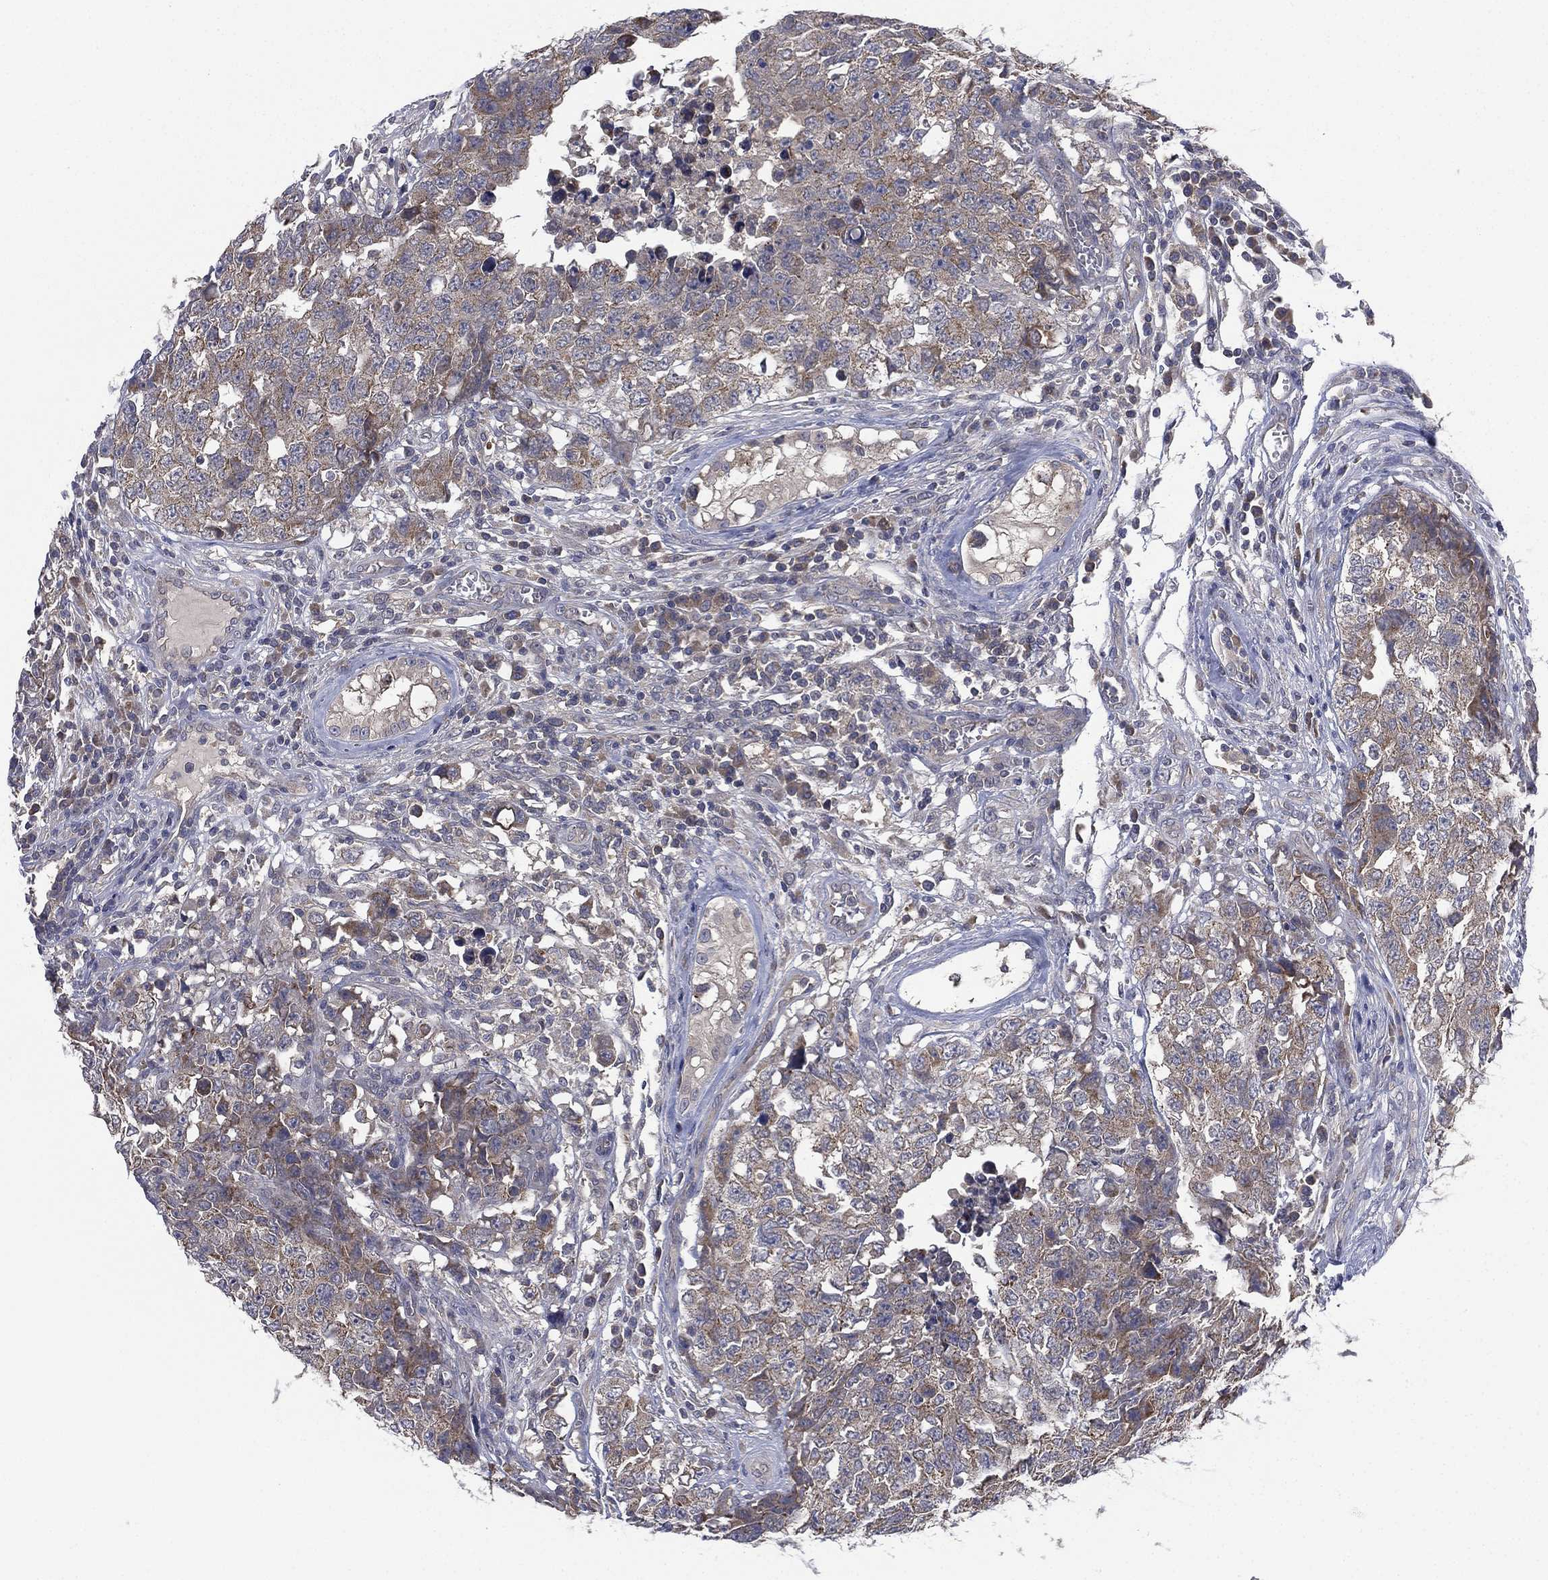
{"staining": {"intensity": "weak", "quantity": "<25%", "location": "cytoplasmic/membranous"}, "tissue": "testis cancer", "cell_type": "Tumor cells", "image_type": "cancer", "snomed": [{"axis": "morphology", "description": "Carcinoma, Embryonal, NOS"}, {"axis": "topography", "description": "Testis"}], "caption": "The image demonstrates no significant positivity in tumor cells of testis embryonal carcinoma.", "gene": "MPP7", "patient": {"sex": "male", "age": 23}}